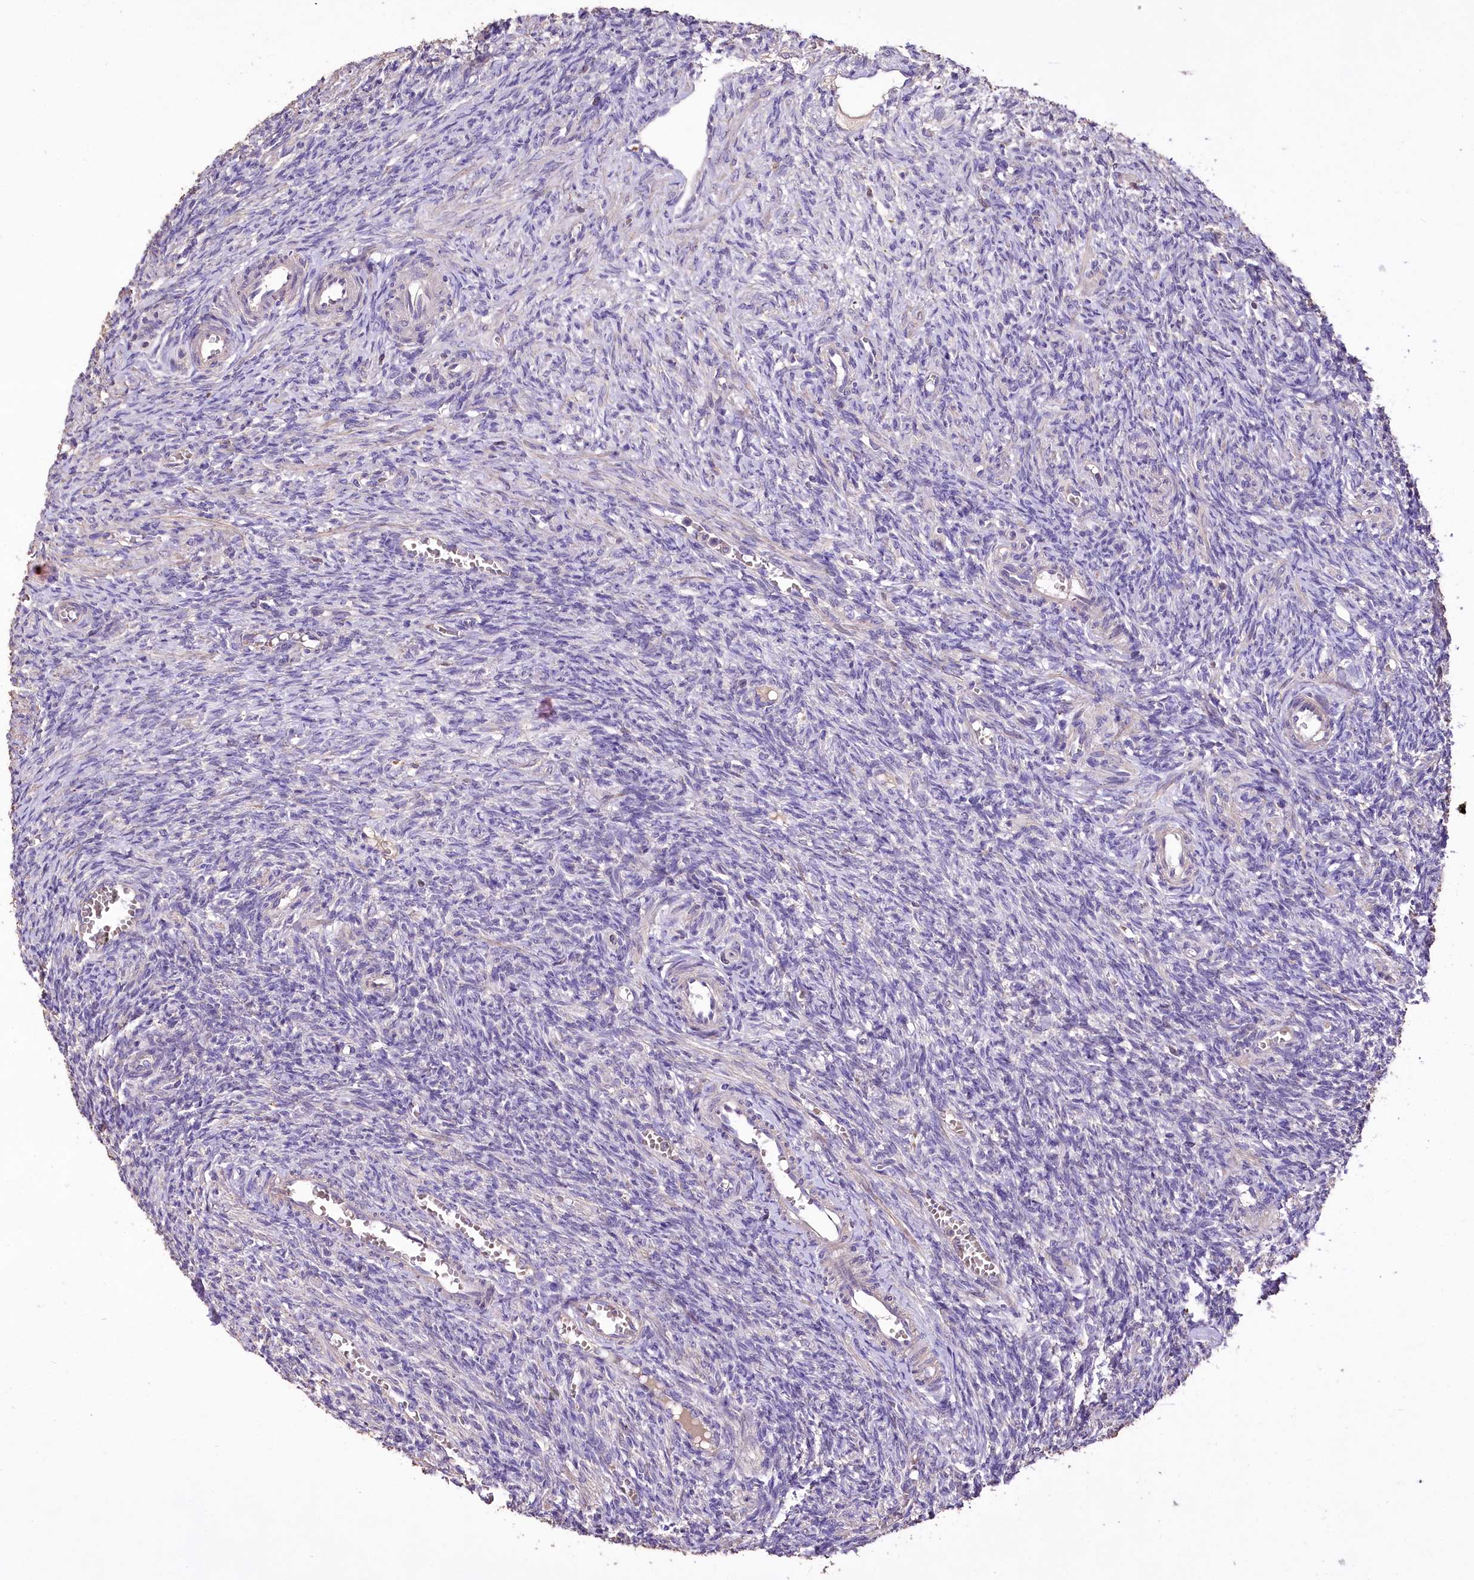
{"staining": {"intensity": "negative", "quantity": "none", "location": "none"}, "tissue": "ovary", "cell_type": "Follicle cells", "image_type": "normal", "snomed": [{"axis": "morphology", "description": "Normal tissue, NOS"}, {"axis": "topography", "description": "Ovary"}], "caption": "Immunohistochemistry (IHC) photomicrograph of unremarkable ovary: human ovary stained with DAB (3,3'-diaminobenzidine) displays no significant protein staining in follicle cells. (DAB immunohistochemistry (IHC) with hematoxylin counter stain).", "gene": "PCYOX1L", "patient": {"sex": "female", "age": 27}}